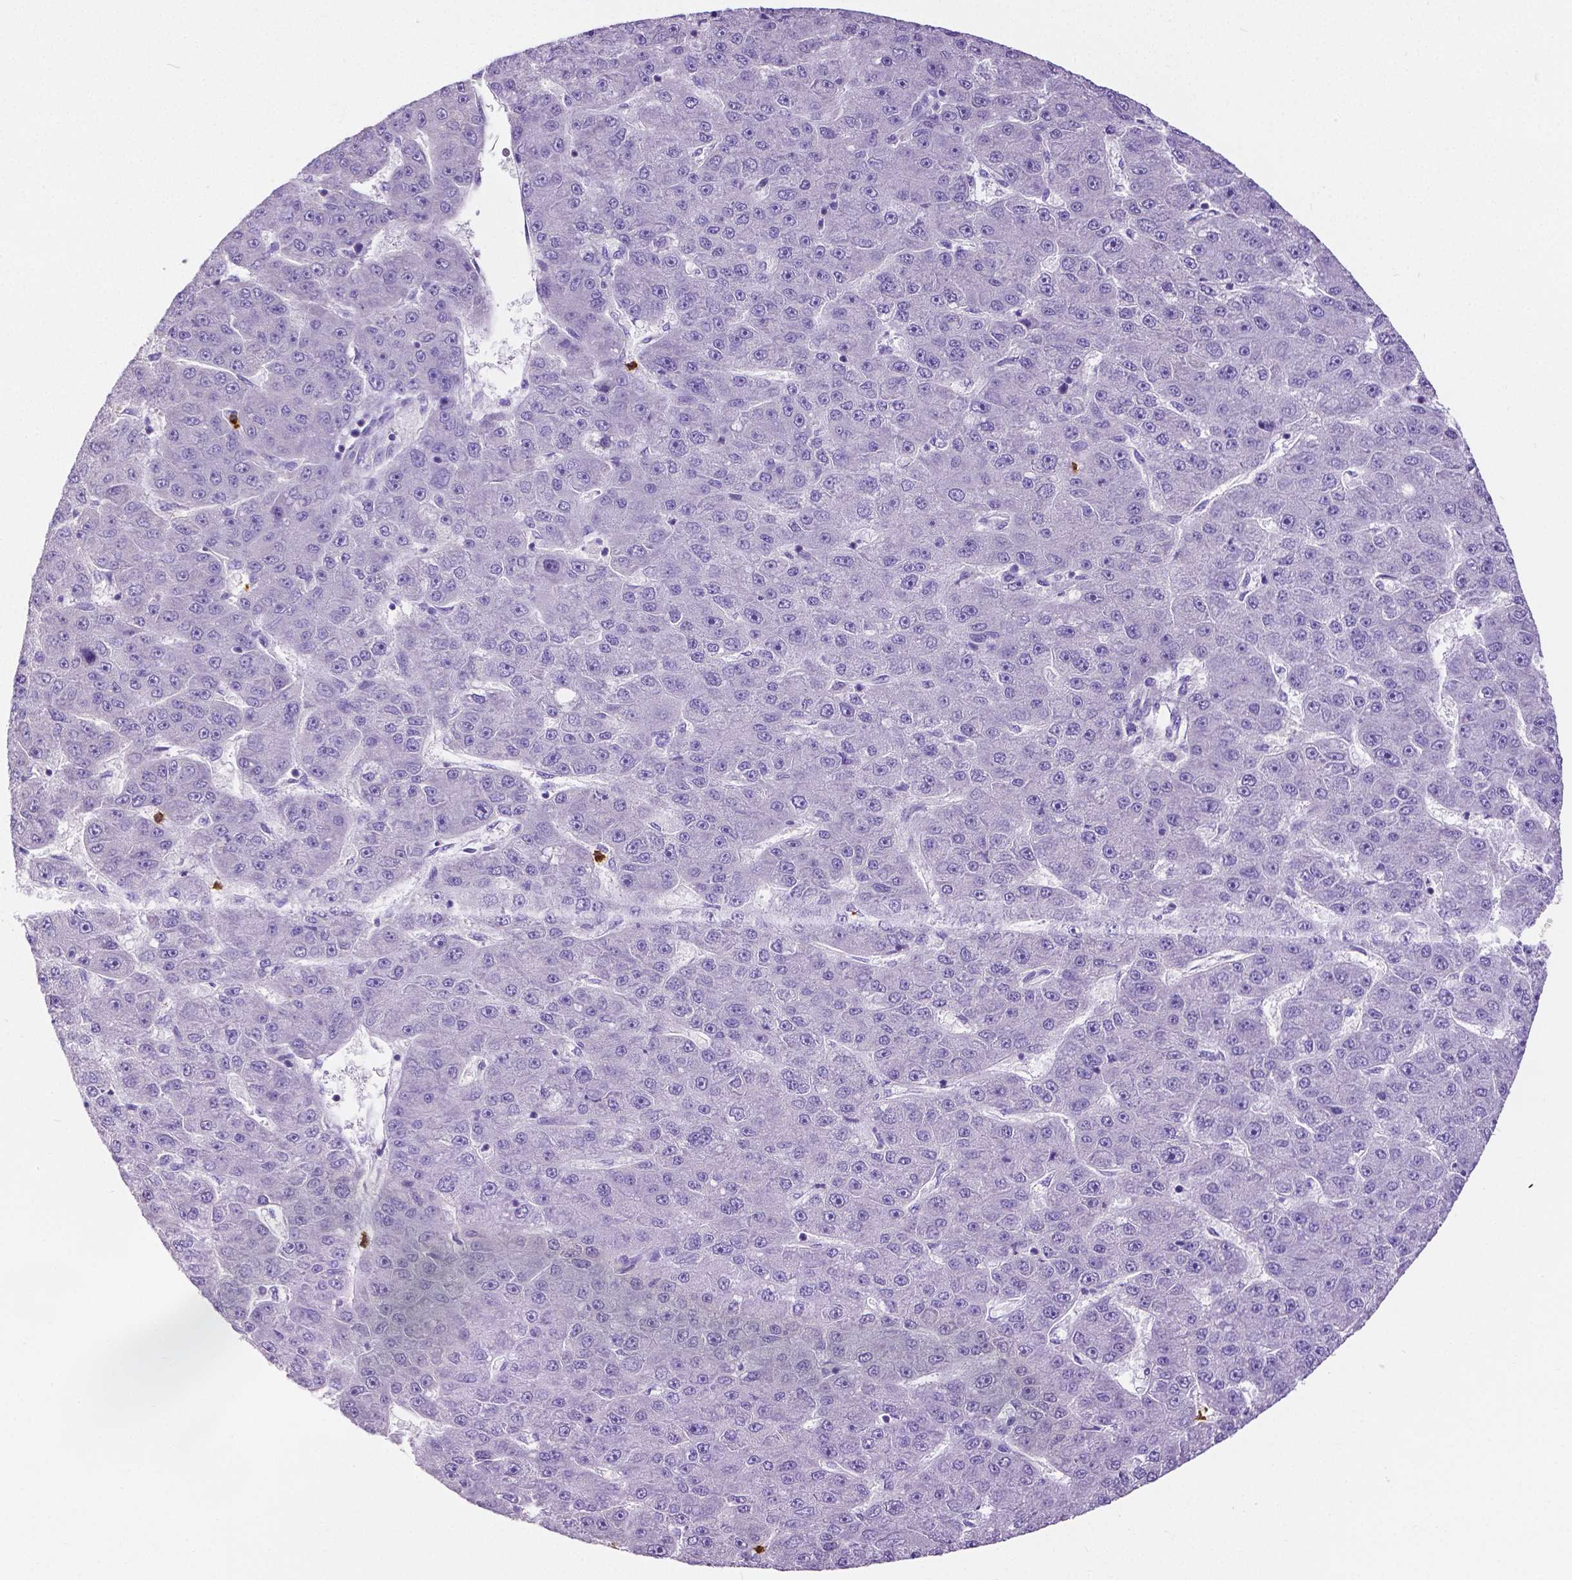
{"staining": {"intensity": "negative", "quantity": "none", "location": "none"}, "tissue": "liver cancer", "cell_type": "Tumor cells", "image_type": "cancer", "snomed": [{"axis": "morphology", "description": "Carcinoma, Hepatocellular, NOS"}, {"axis": "topography", "description": "Liver"}], "caption": "IHC histopathology image of neoplastic tissue: human hepatocellular carcinoma (liver) stained with DAB shows no significant protein expression in tumor cells.", "gene": "MMP9", "patient": {"sex": "male", "age": 67}}